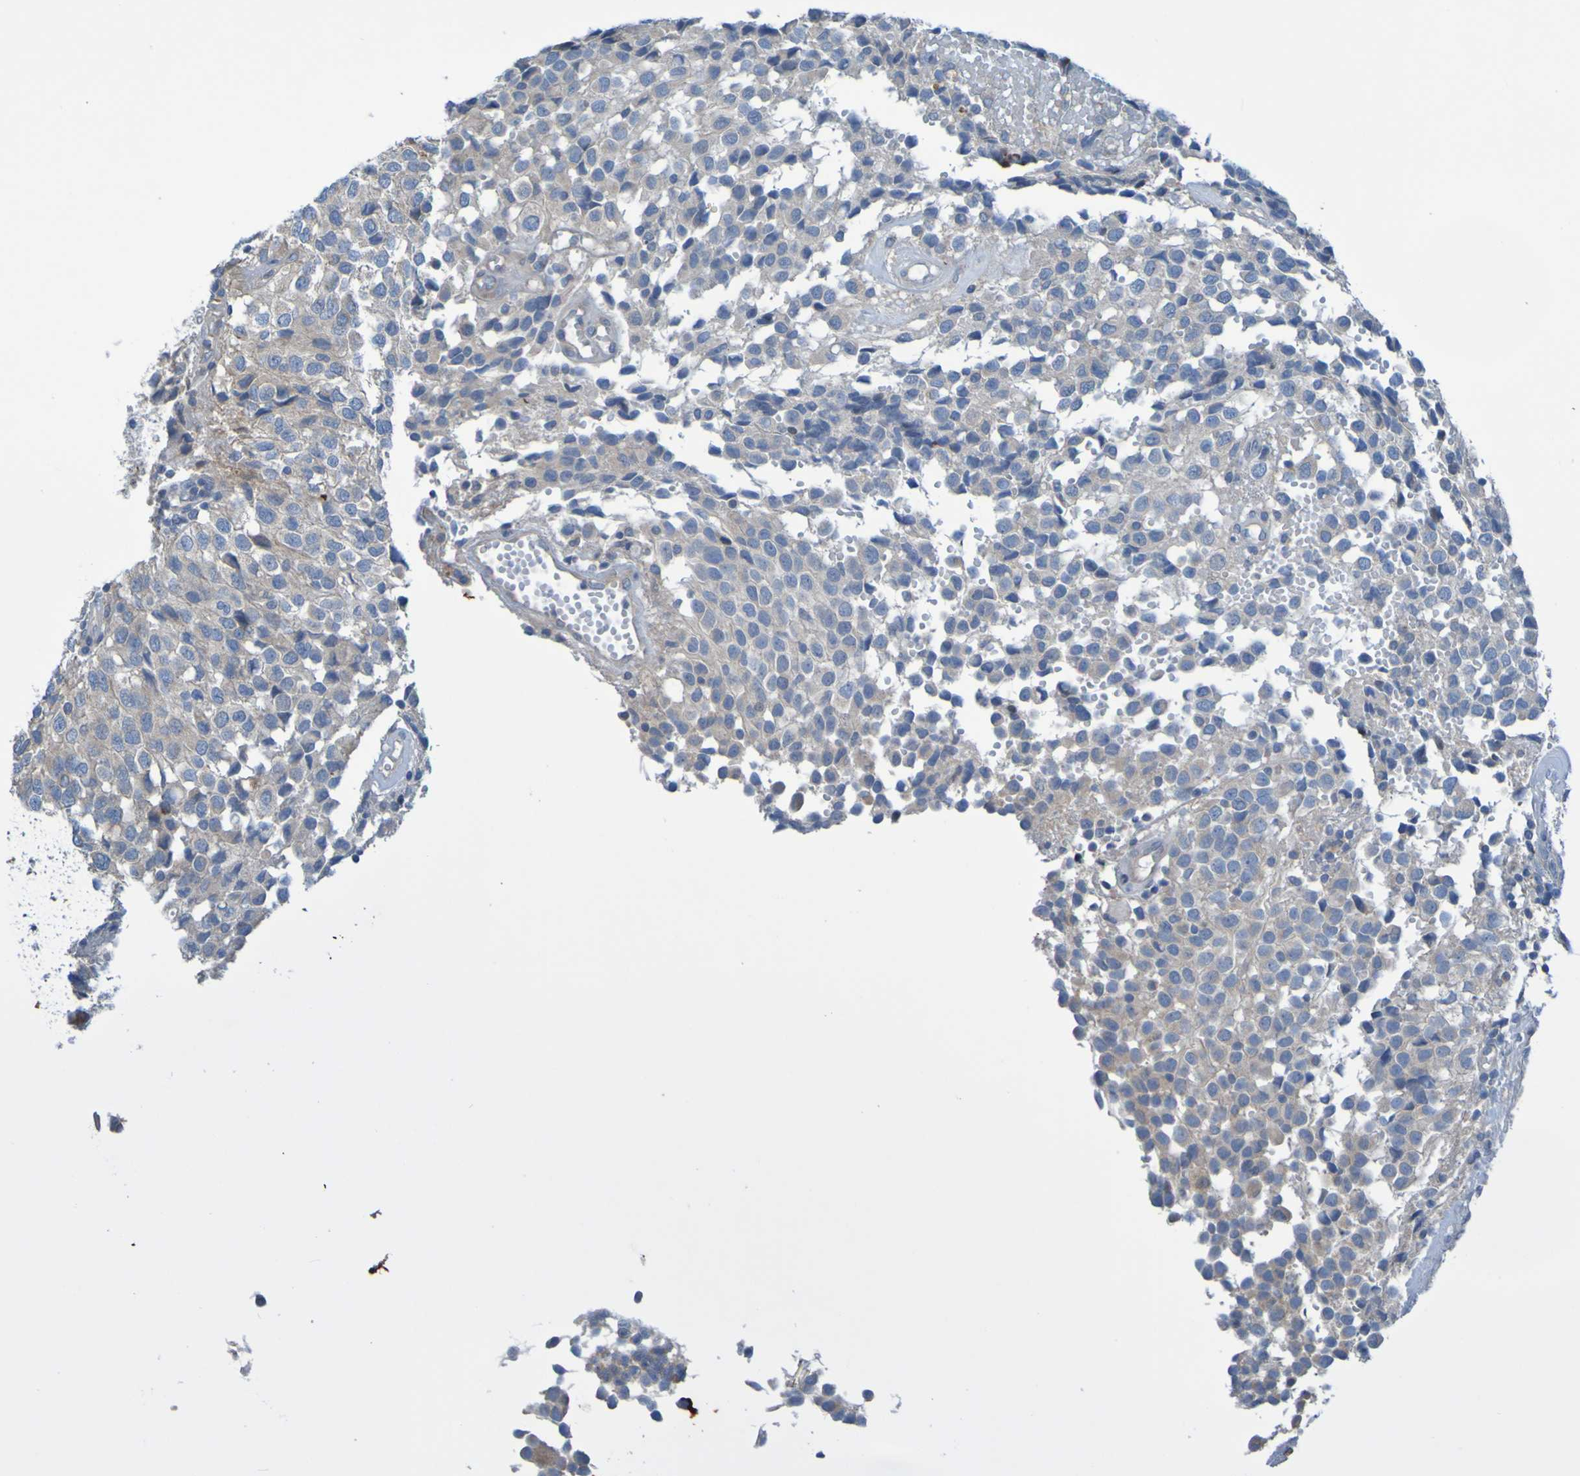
{"staining": {"intensity": "weak", "quantity": "<25%", "location": "cytoplasmic/membranous"}, "tissue": "glioma", "cell_type": "Tumor cells", "image_type": "cancer", "snomed": [{"axis": "morphology", "description": "Glioma, malignant, High grade"}, {"axis": "topography", "description": "Brain"}], "caption": "Immunohistochemistry (IHC) of malignant high-grade glioma reveals no expression in tumor cells. Nuclei are stained in blue.", "gene": "NPRL3", "patient": {"sex": "male", "age": 32}}